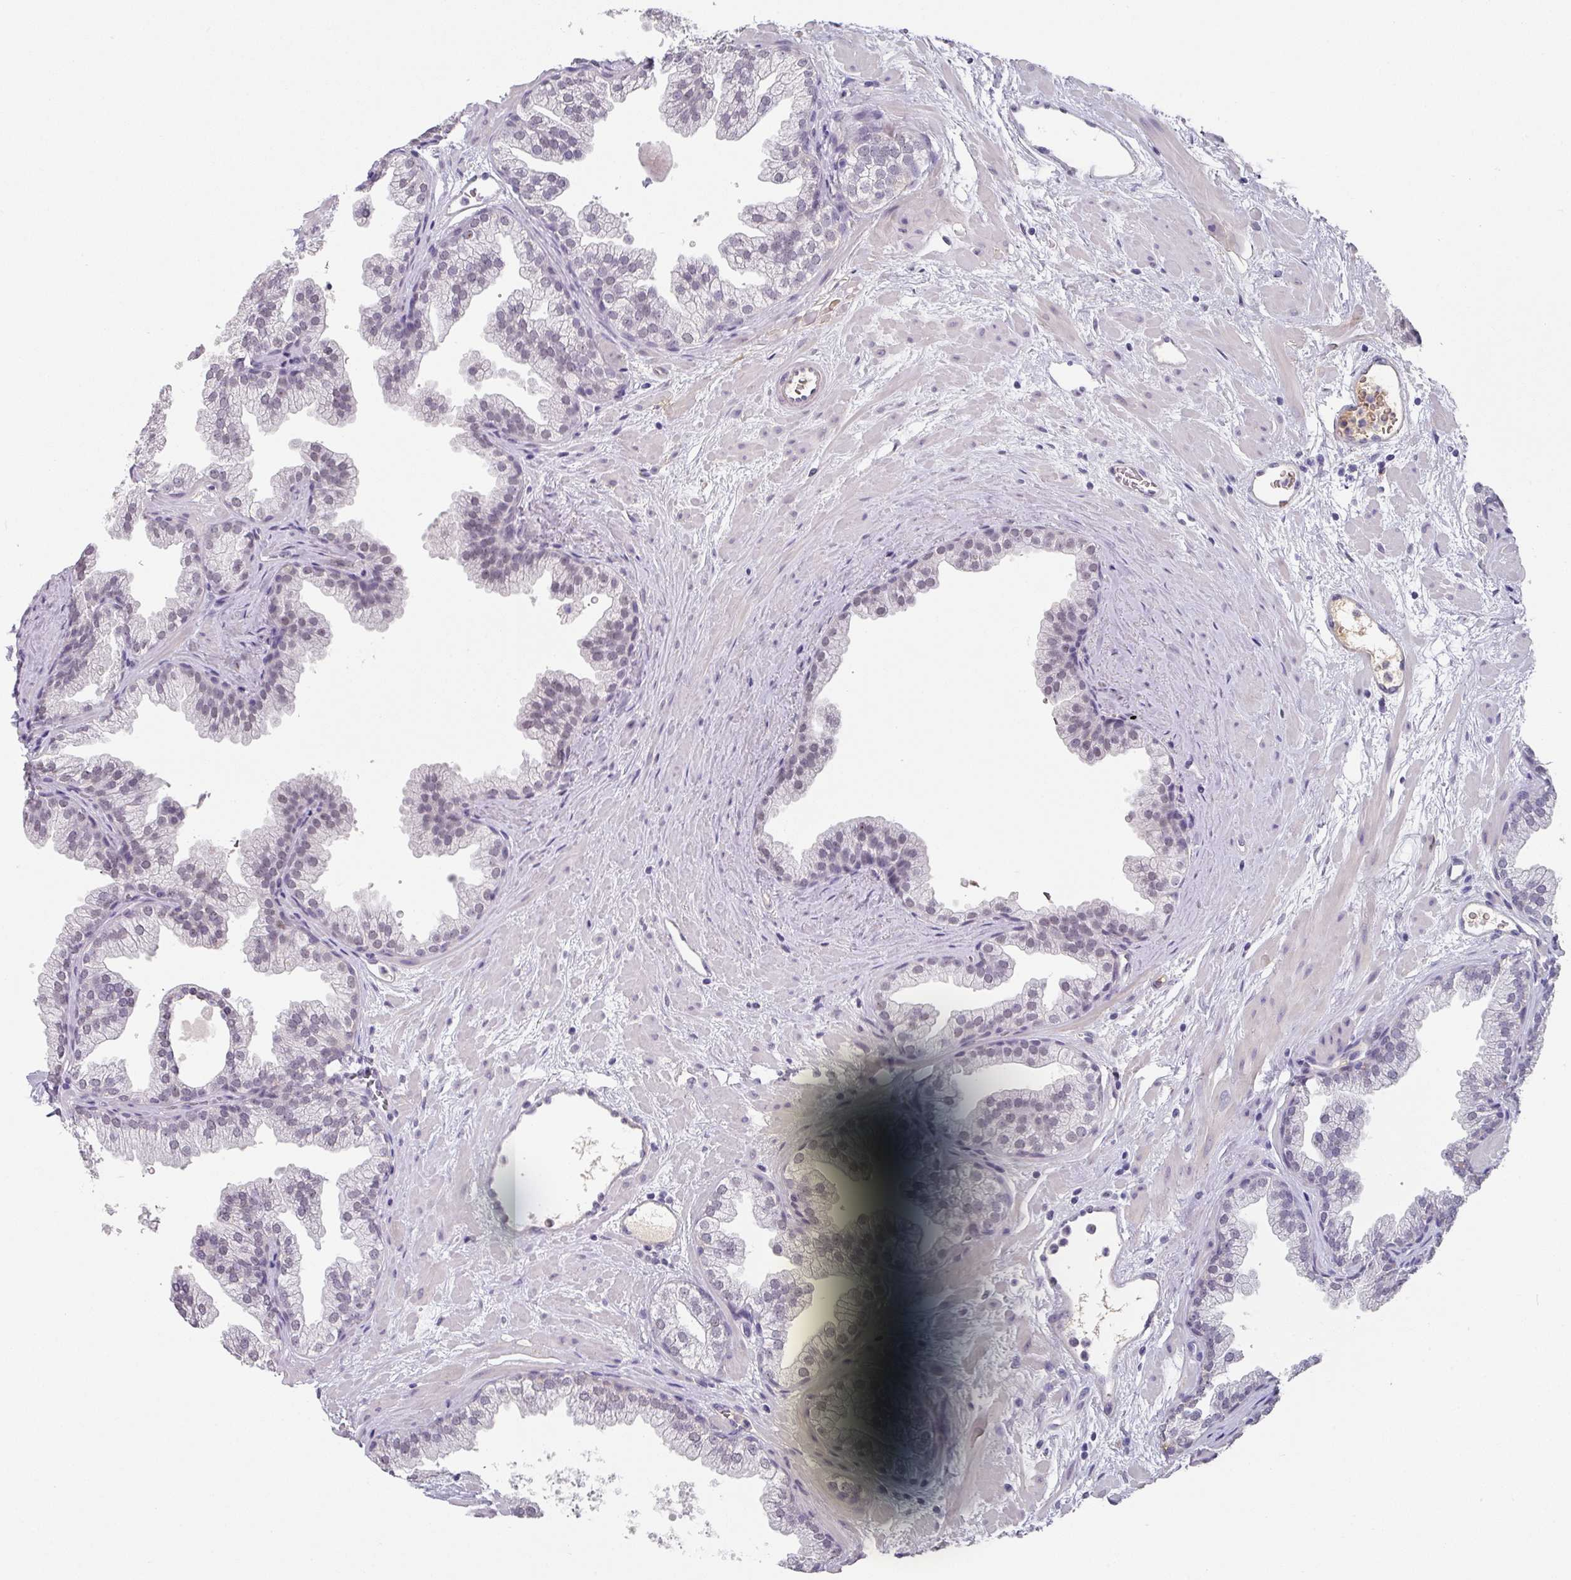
{"staining": {"intensity": "negative", "quantity": "none", "location": "none"}, "tissue": "prostate", "cell_type": "Glandular cells", "image_type": "normal", "snomed": [{"axis": "morphology", "description": "Normal tissue, NOS"}, {"axis": "topography", "description": "Prostate"}], "caption": "There is no significant staining in glandular cells of prostate. (Stains: DAB IHC with hematoxylin counter stain, Microscopy: brightfield microscopy at high magnification).", "gene": "C1QB", "patient": {"sex": "male", "age": 37}}